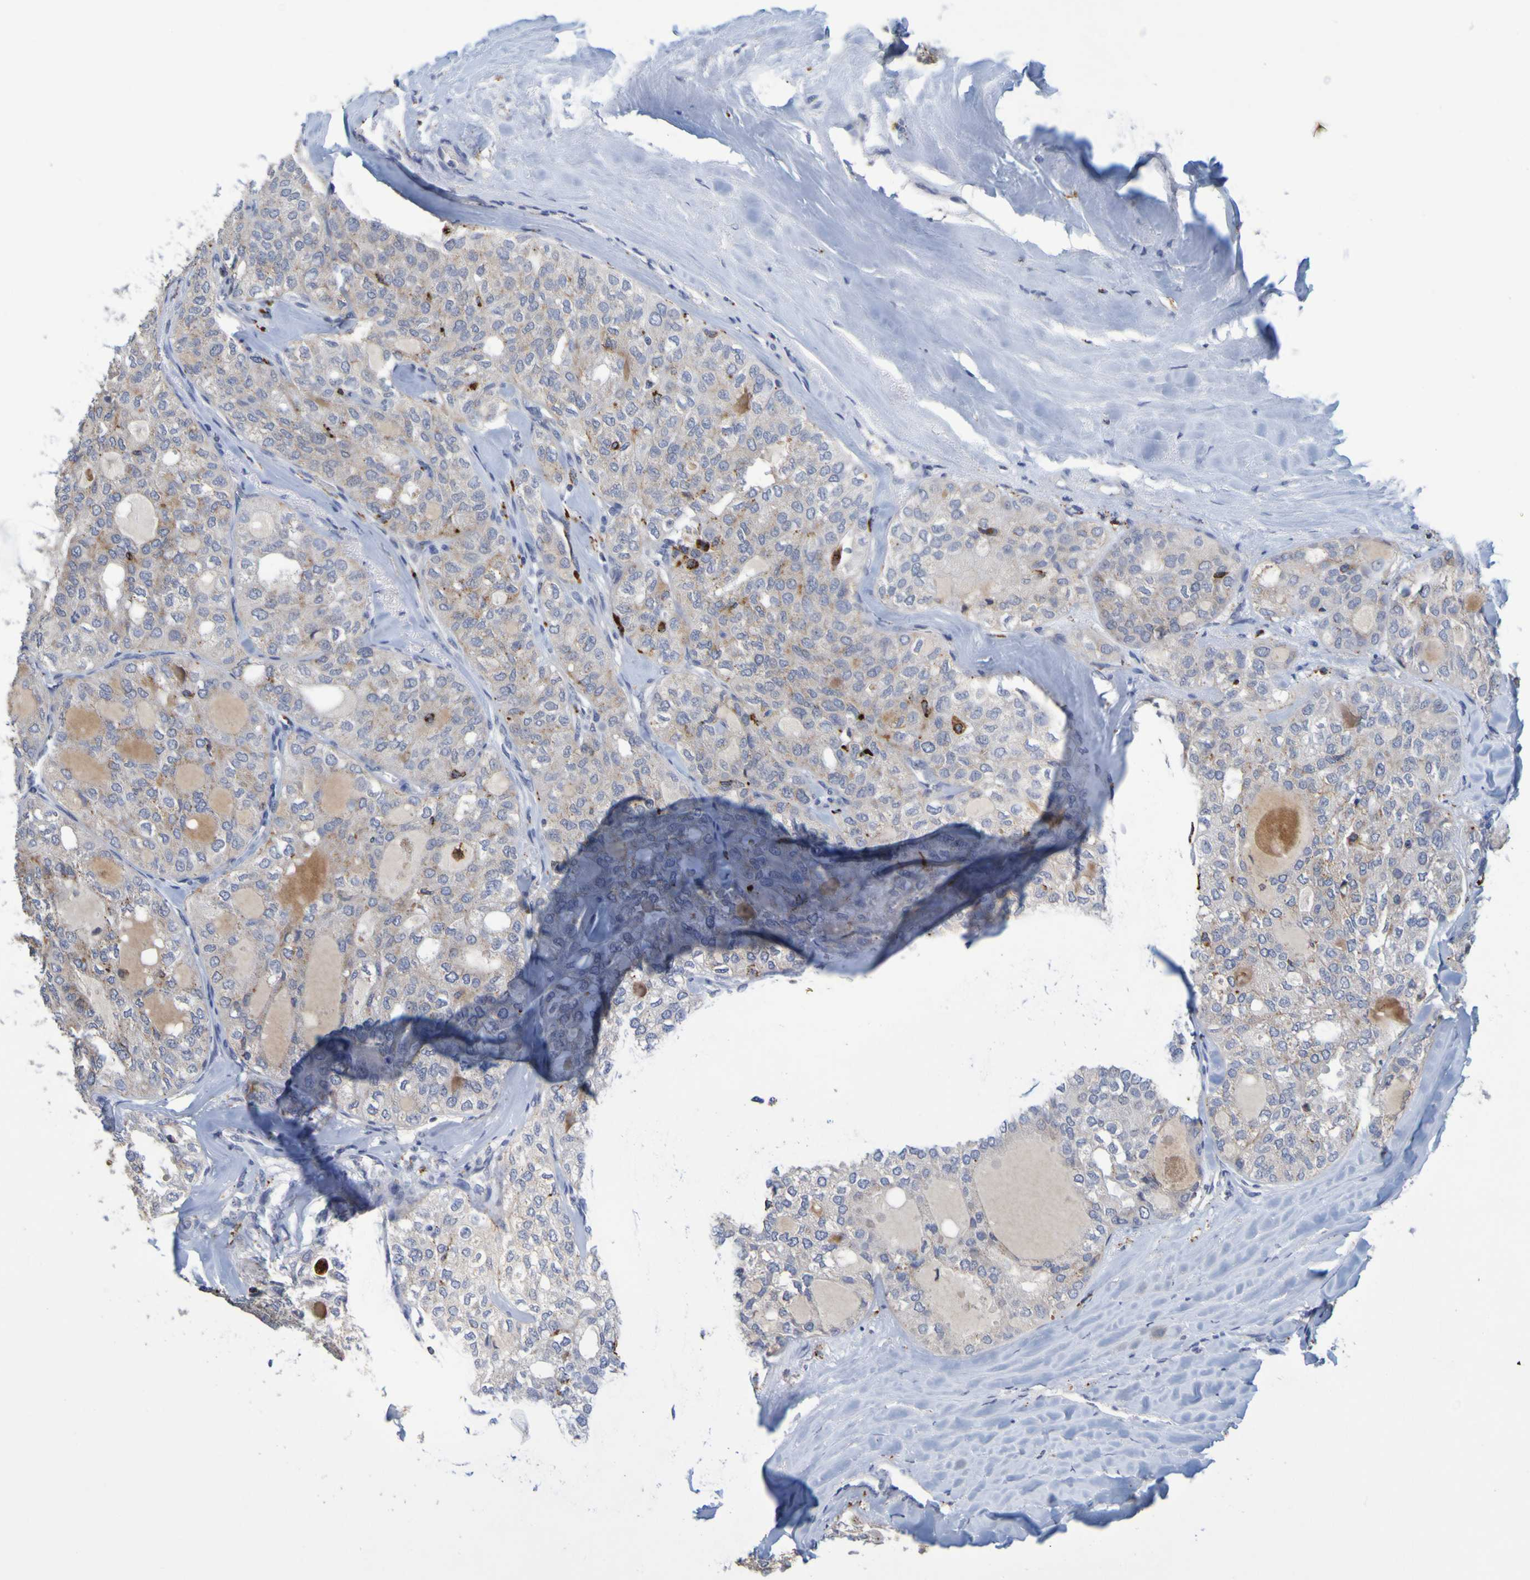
{"staining": {"intensity": "negative", "quantity": "none", "location": "none"}, "tissue": "thyroid cancer", "cell_type": "Tumor cells", "image_type": "cancer", "snomed": [{"axis": "morphology", "description": "Follicular adenoma carcinoma, NOS"}, {"axis": "topography", "description": "Thyroid gland"}], "caption": "This photomicrograph is of thyroid follicular adenoma carcinoma stained with immunohistochemistry to label a protein in brown with the nuclei are counter-stained blue. There is no expression in tumor cells.", "gene": "TPH1", "patient": {"sex": "male", "age": 75}}